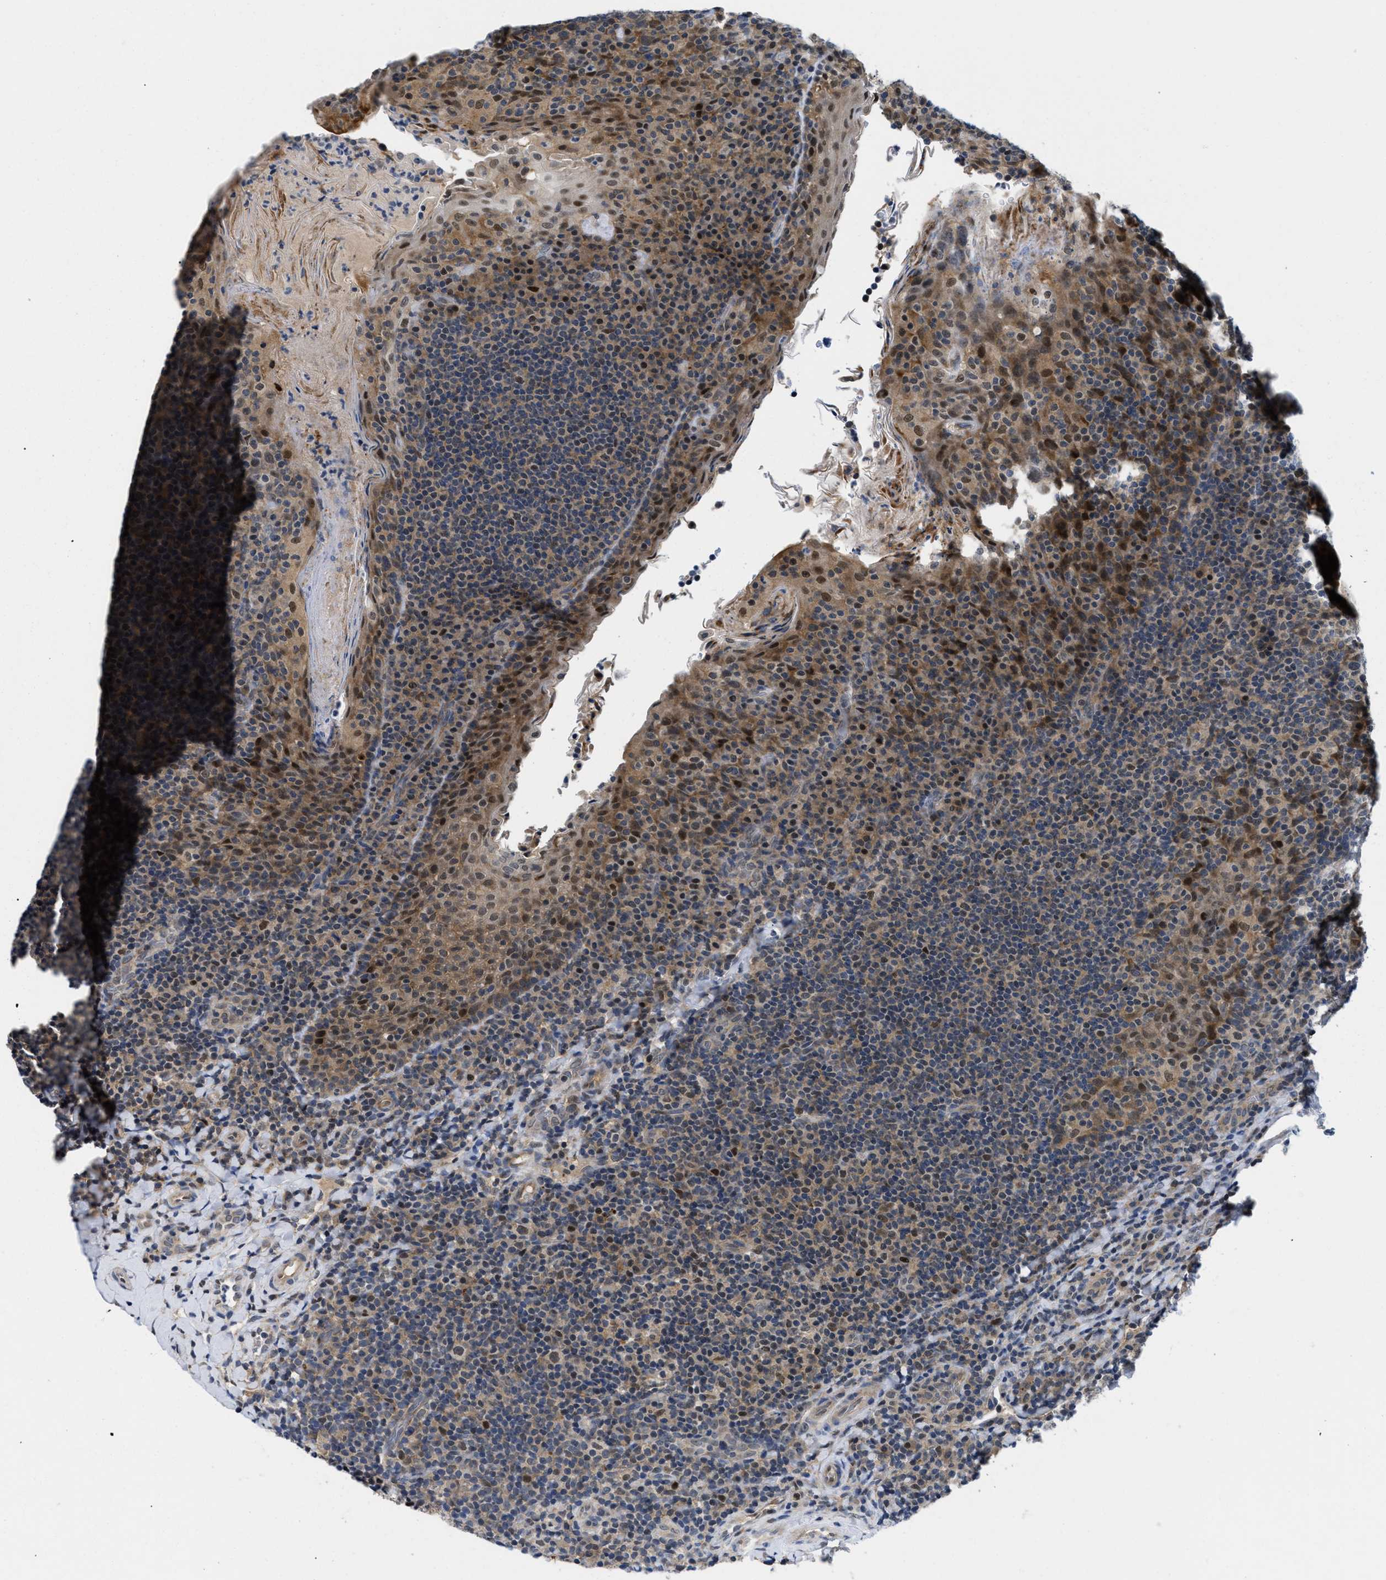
{"staining": {"intensity": "moderate", "quantity": ">75%", "location": "cytoplasmic/membranous,nuclear"}, "tissue": "tonsil", "cell_type": "Germinal center cells", "image_type": "normal", "snomed": [{"axis": "morphology", "description": "Normal tissue, NOS"}, {"axis": "topography", "description": "Tonsil"}], "caption": "Tonsil stained with DAB immunohistochemistry reveals medium levels of moderate cytoplasmic/membranous,nuclear positivity in about >75% of germinal center cells.", "gene": "SLC29A2", "patient": {"sex": "male", "age": 17}}